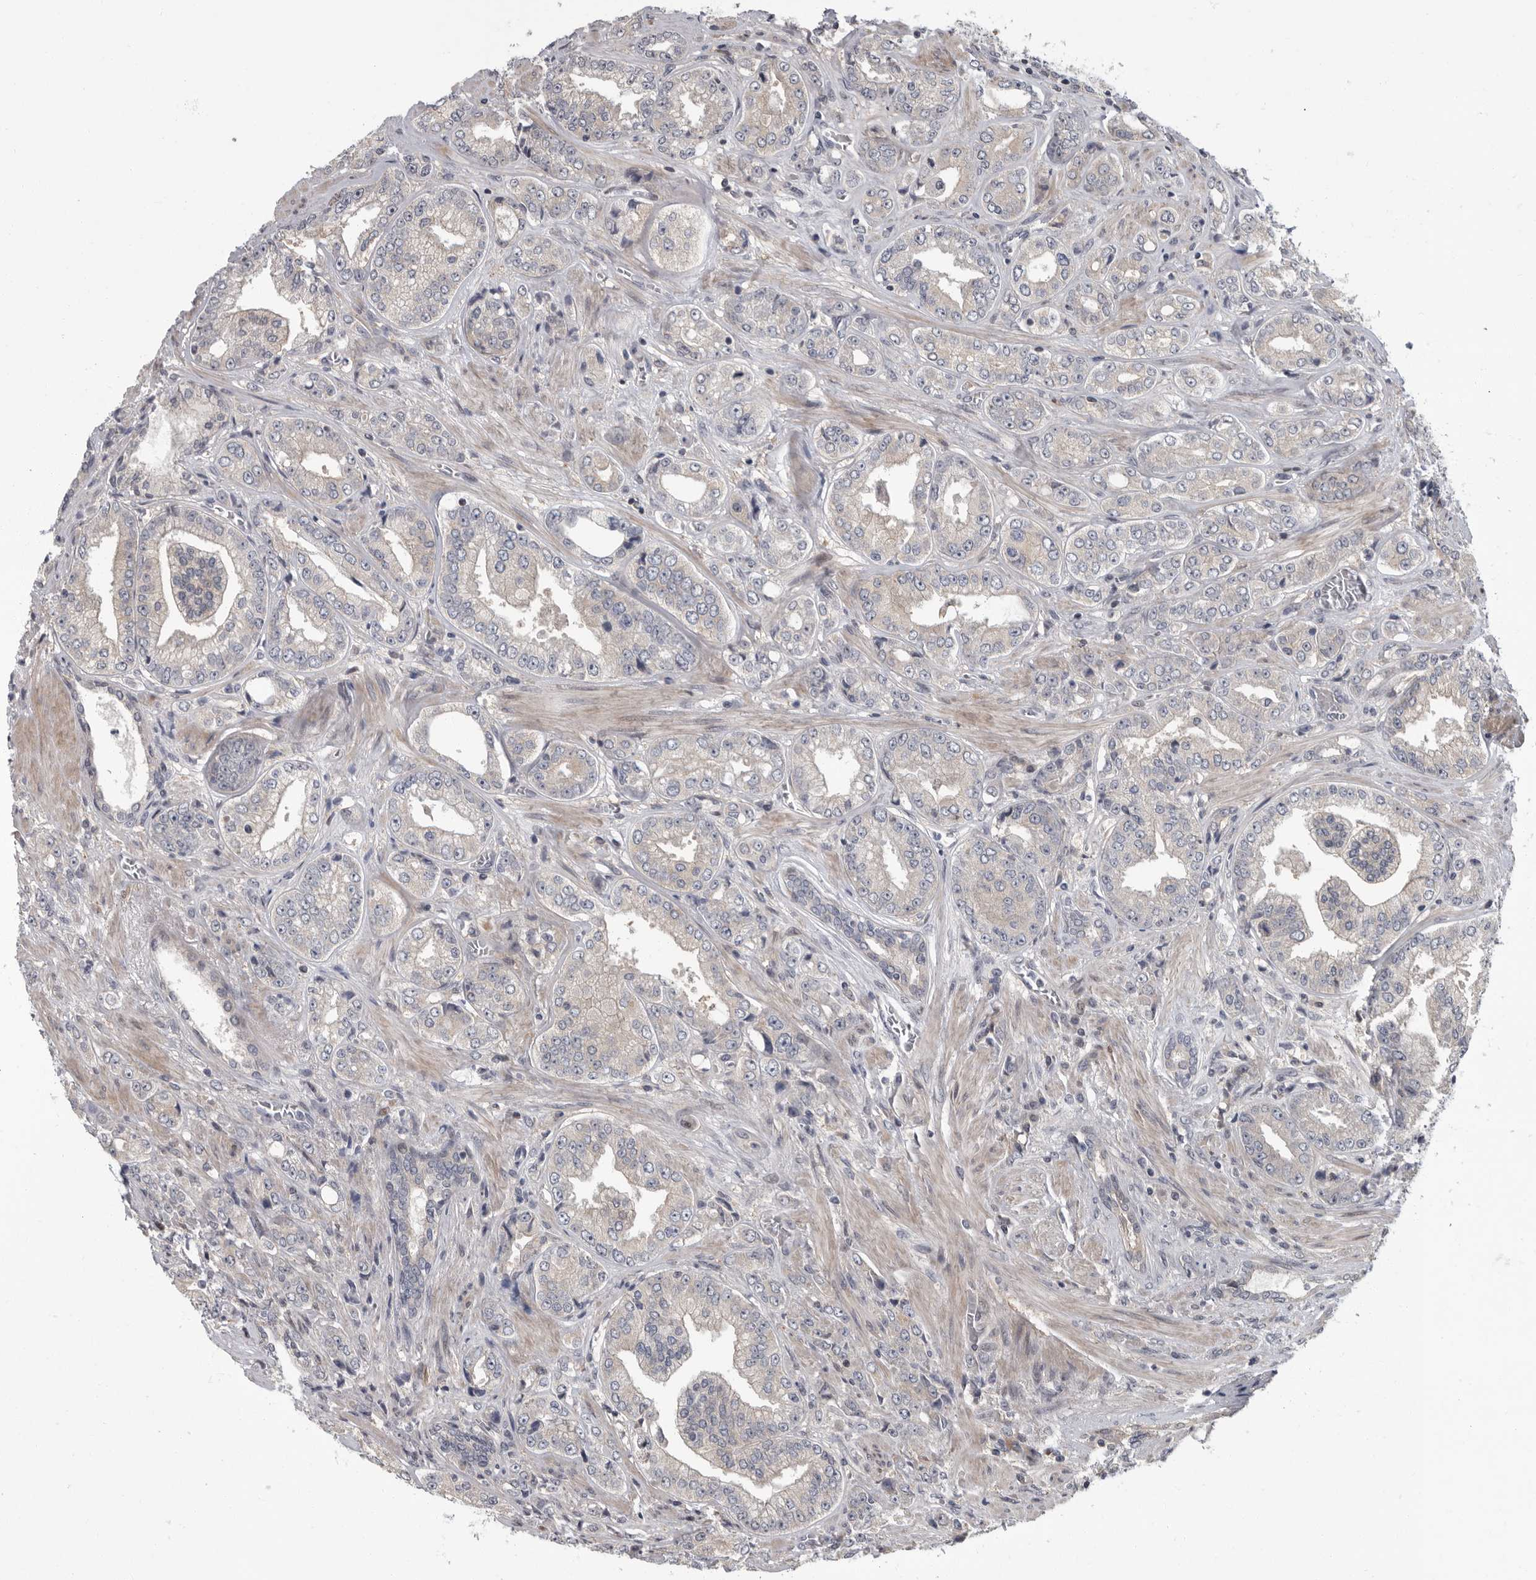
{"staining": {"intensity": "negative", "quantity": "none", "location": "none"}, "tissue": "prostate cancer", "cell_type": "Tumor cells", "image_type": "cancer", "snomed": [{"axis": "morphology", "description": "Adenocarcinoma, High grade"}, {"axis": "topography", "description": "Prostate"}], "caption": "Image shows no protein positivity in tumor cells of high-grade adenocarcinoma (prostate) tissue.", "gene": "PDE7A", "patient": {"sex": "male", "age": 61}}